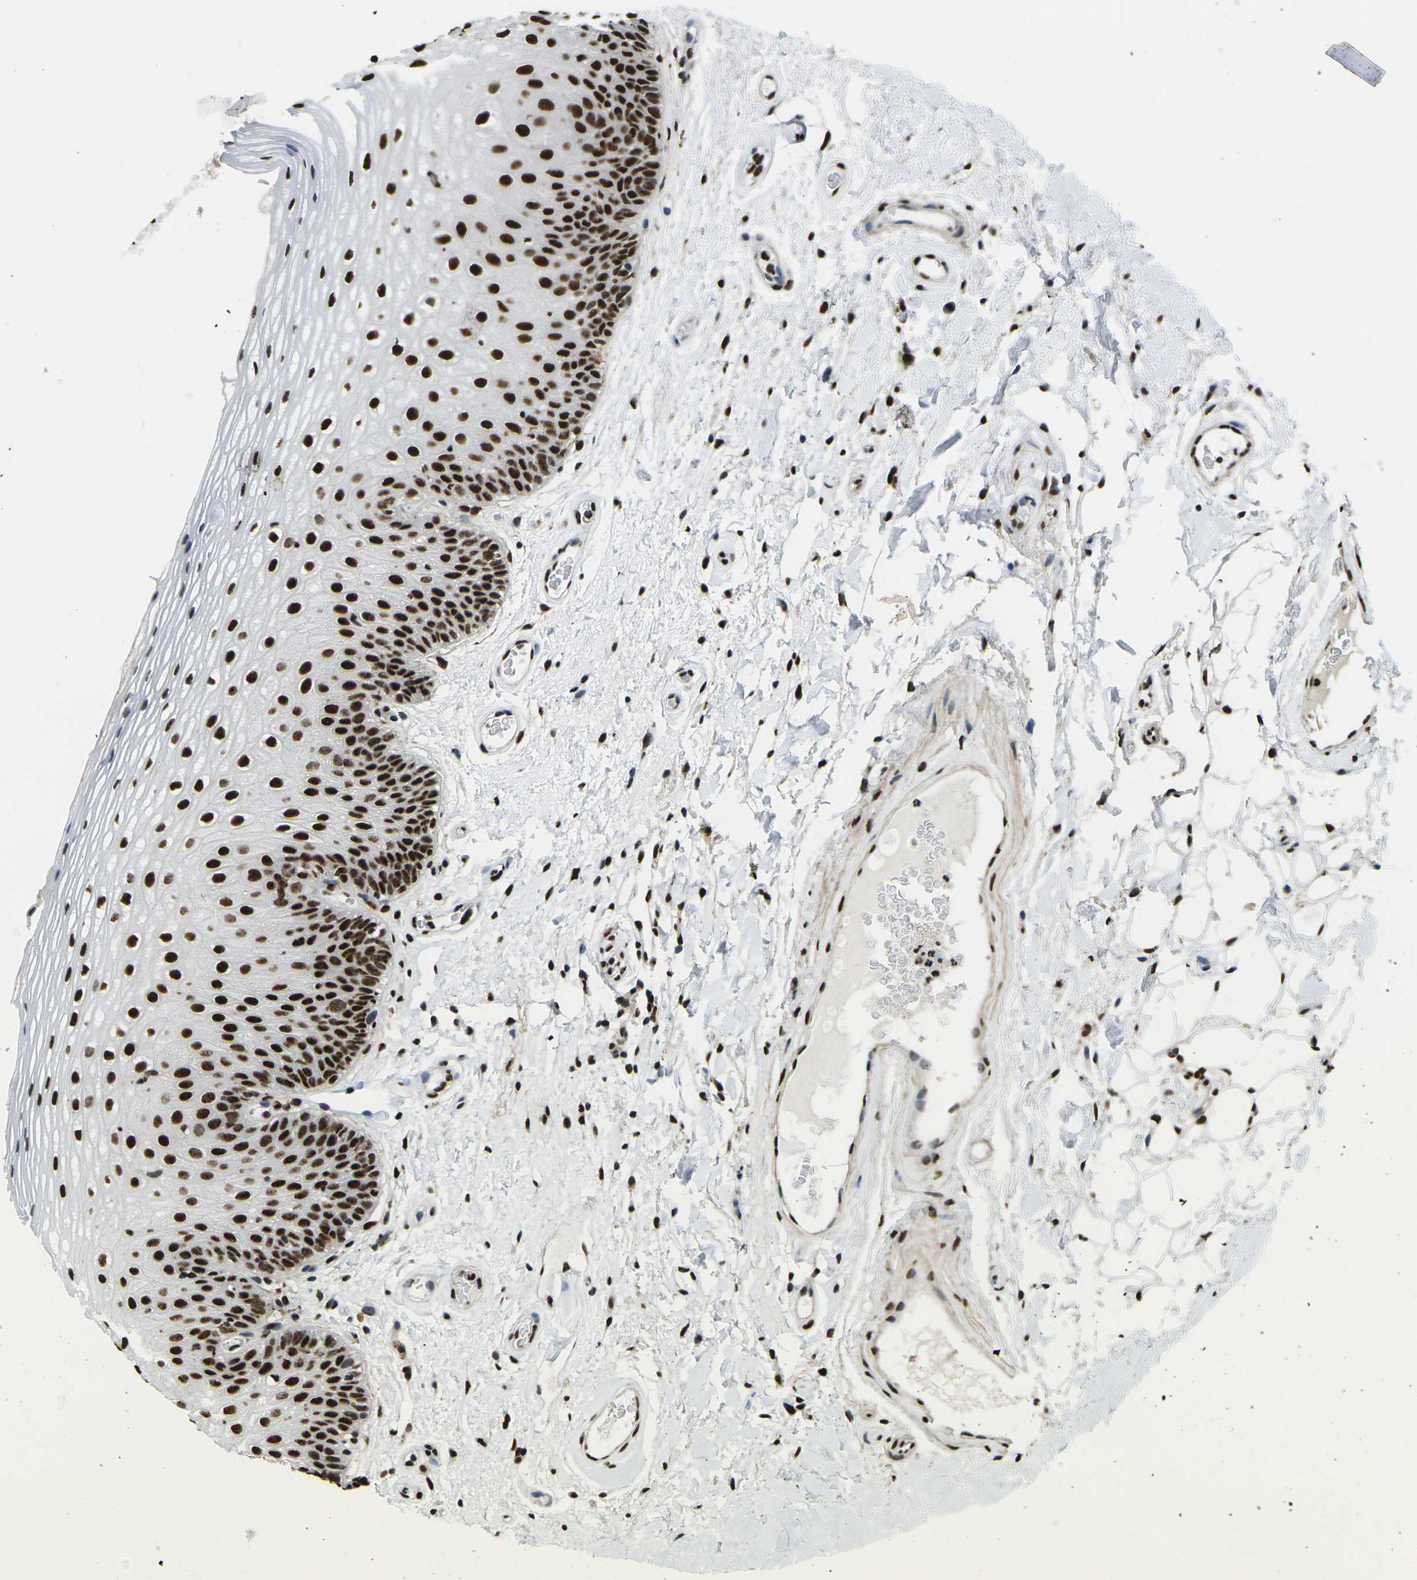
{"staining": {"intensity": "strong", "quantity": ">75%", "location": "nuclear"}, "tissue": "oral mucosa", "cell_type": "Squamous epithelial cells", "image_type": "normal", "snomed": [{"axis": "morphology", "description": "Normal tissue, NOS"}, {"axis": "morphology", "description": "Squamous cell carcinoma, NOS"}, {"axis": "topography", "description": "Skeletal muscle"}, {"axis": "topography", "description": "Oral tissue"}], "caption": "Unremarkable oral mucosa shows strong nuclear positivity in about >75% of squamous epithelial cells, visualized by immunohistochemistry.", "gene": "SMARCC1", "patient": {"sex": "male", "age": 71}}